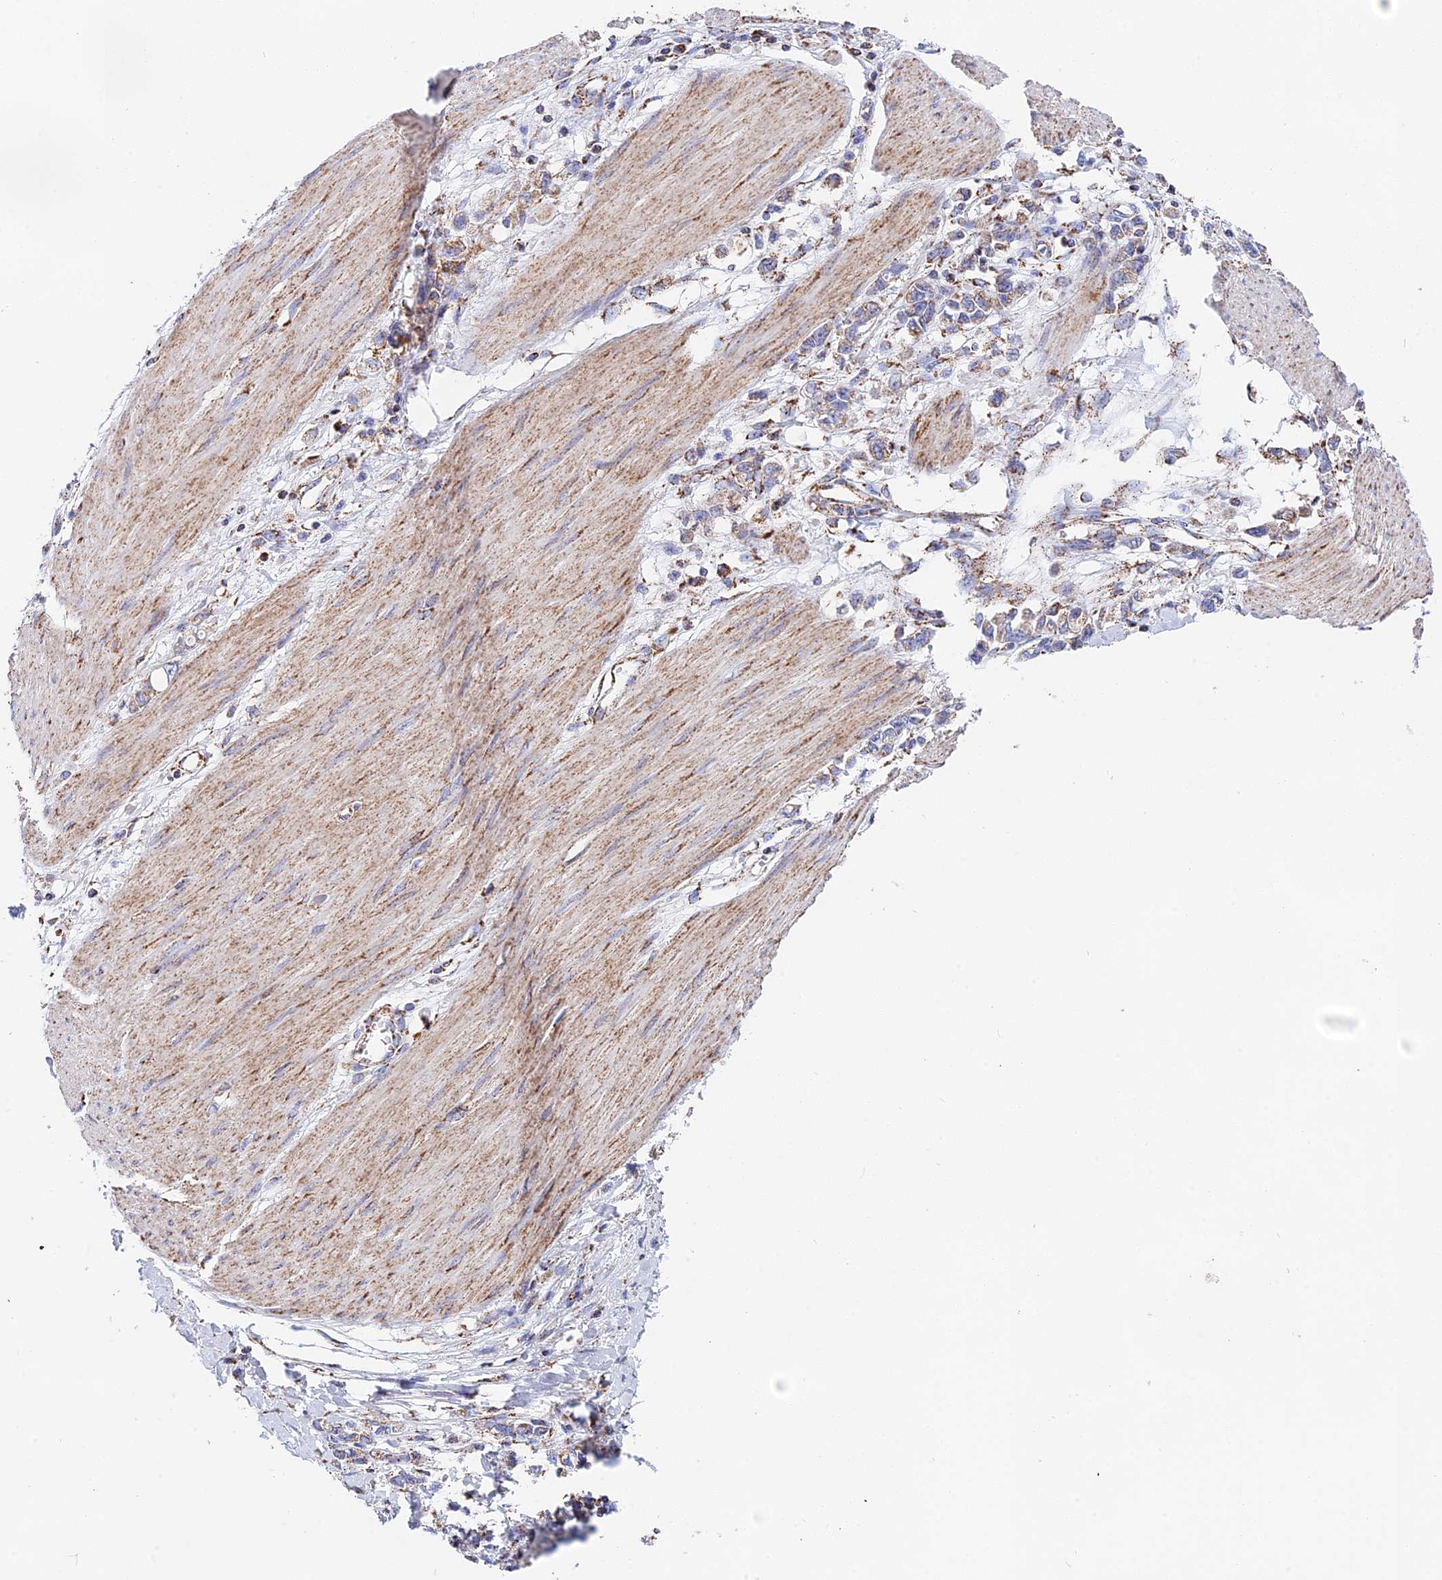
{"staining": {"intensity": "moderate", "quantity": "25%-75%", "location": "cytoplasmic/membranous"}, "tissue": "stomach cancer", "cell_type": "Tumor cells", "image_type": "cancer", "snomed": [{"axis": "morphology", "description": "Adenocarcinoma, NOS"}, {"axis": "topography", "description": "Stomach"}], "caption": "Protein expression analysis of adenocarcinoma (stomach) exhibits moderate cytoplasmic/membranous staining in approximately 25%-75% of tumor cells. (Stains: DAB (3,3'-diaminobenzidine) in brown, nuclei in blue, Microscopy: brightfield microscopy at high magnification).", "gene": "NDUFA5", "patient": {"sex": "female", "age": 76}}